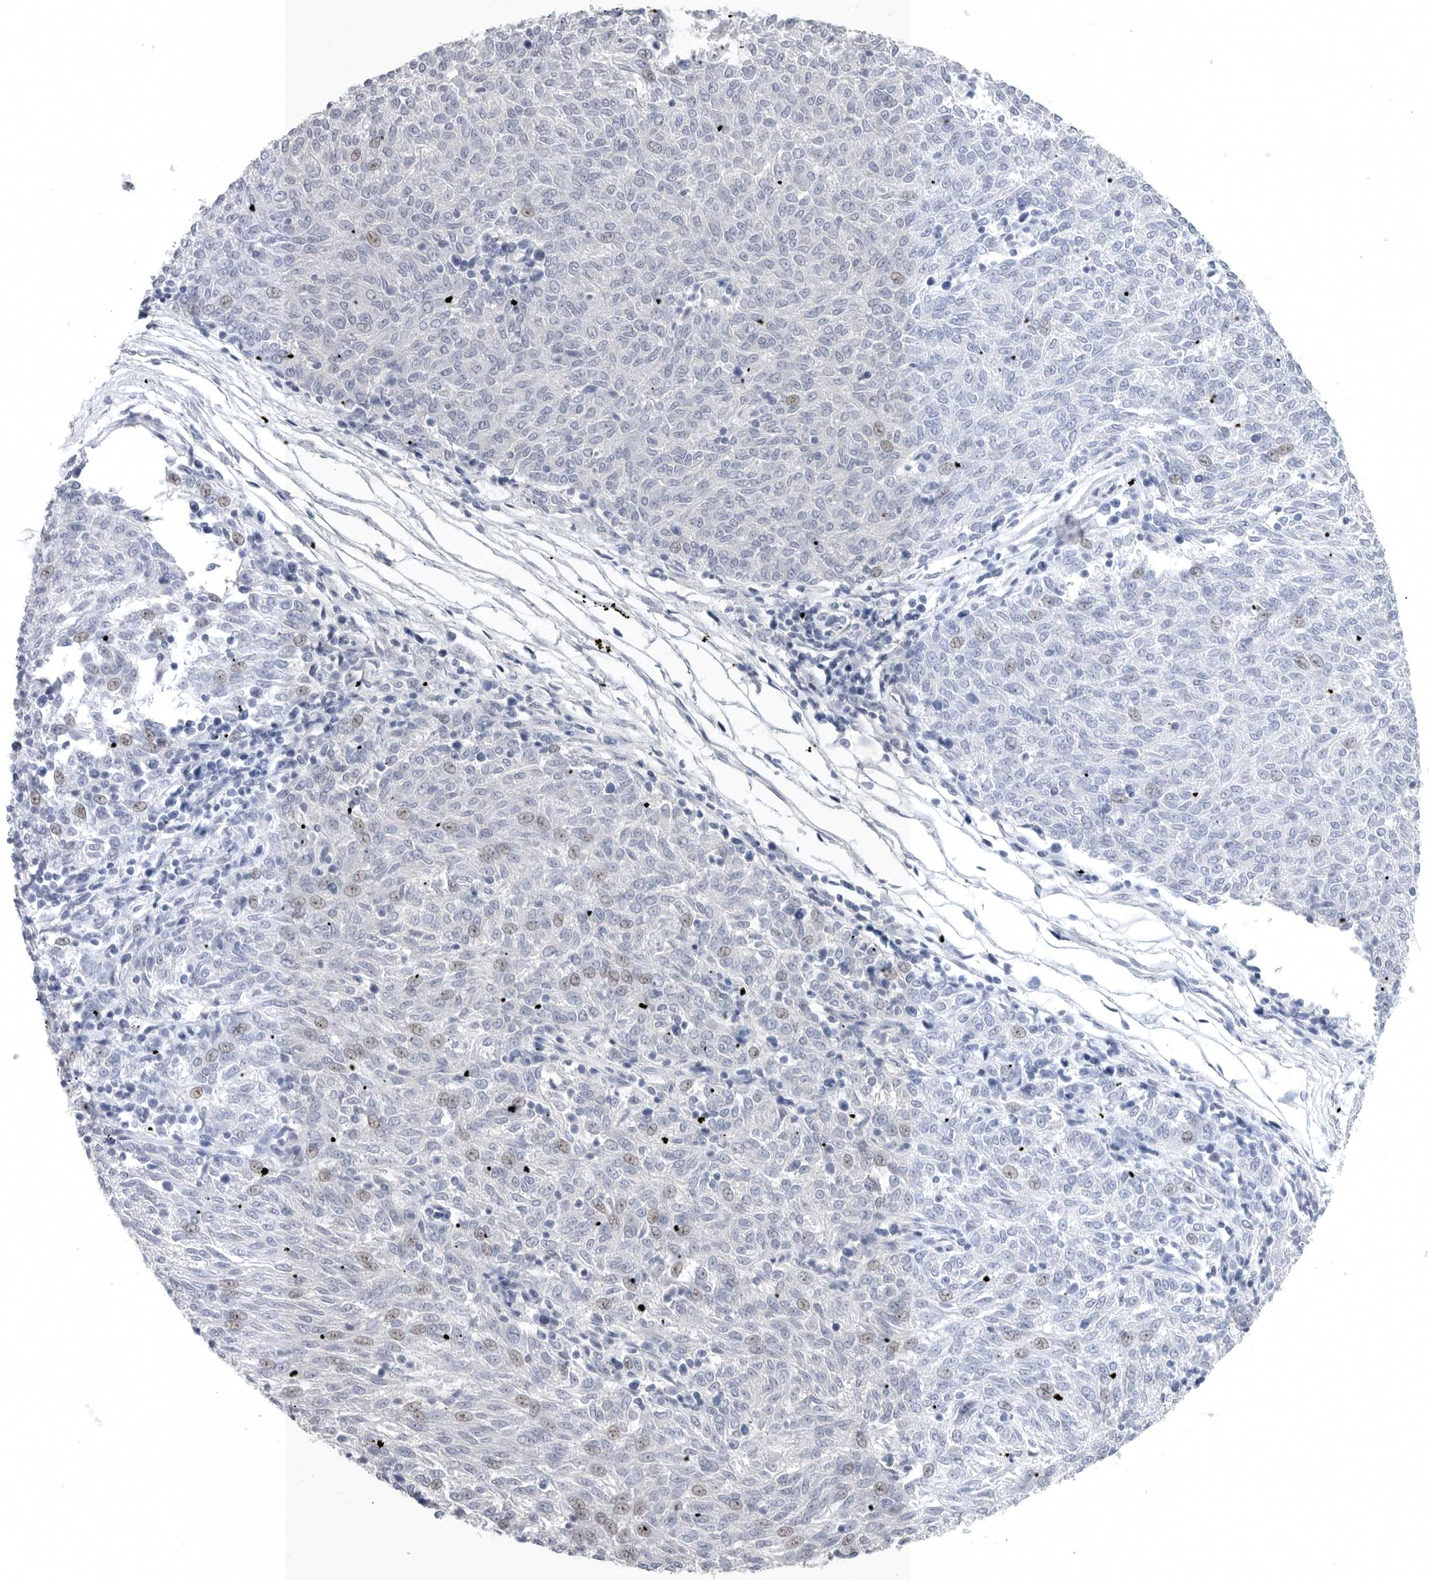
{"staining": {"intensity": "weak", "quantity": "<25%", "location": "nuclear"}, "tissue": "melanoma", "cell_type": "Tumor cells", "image_type": "cancer", "snomed": [{"axis": "morphology", "description": "Malignant melanoma, NOS"}, {"axis": "topography", "description": "Skin"}], "caption": "High magnification brightfield microscopy of melanoma stained with DAB (brown) and counterstained with hematoxylin (blue): tumor cells show no significant positivity. The staining is performed using DAB (3,3'-diaminobenzidine) brown chromogen with nuclei counter-stained in using hematoxylin.", "gene": "TIMP1", "patient": {"sex": "female", "age": 72}}